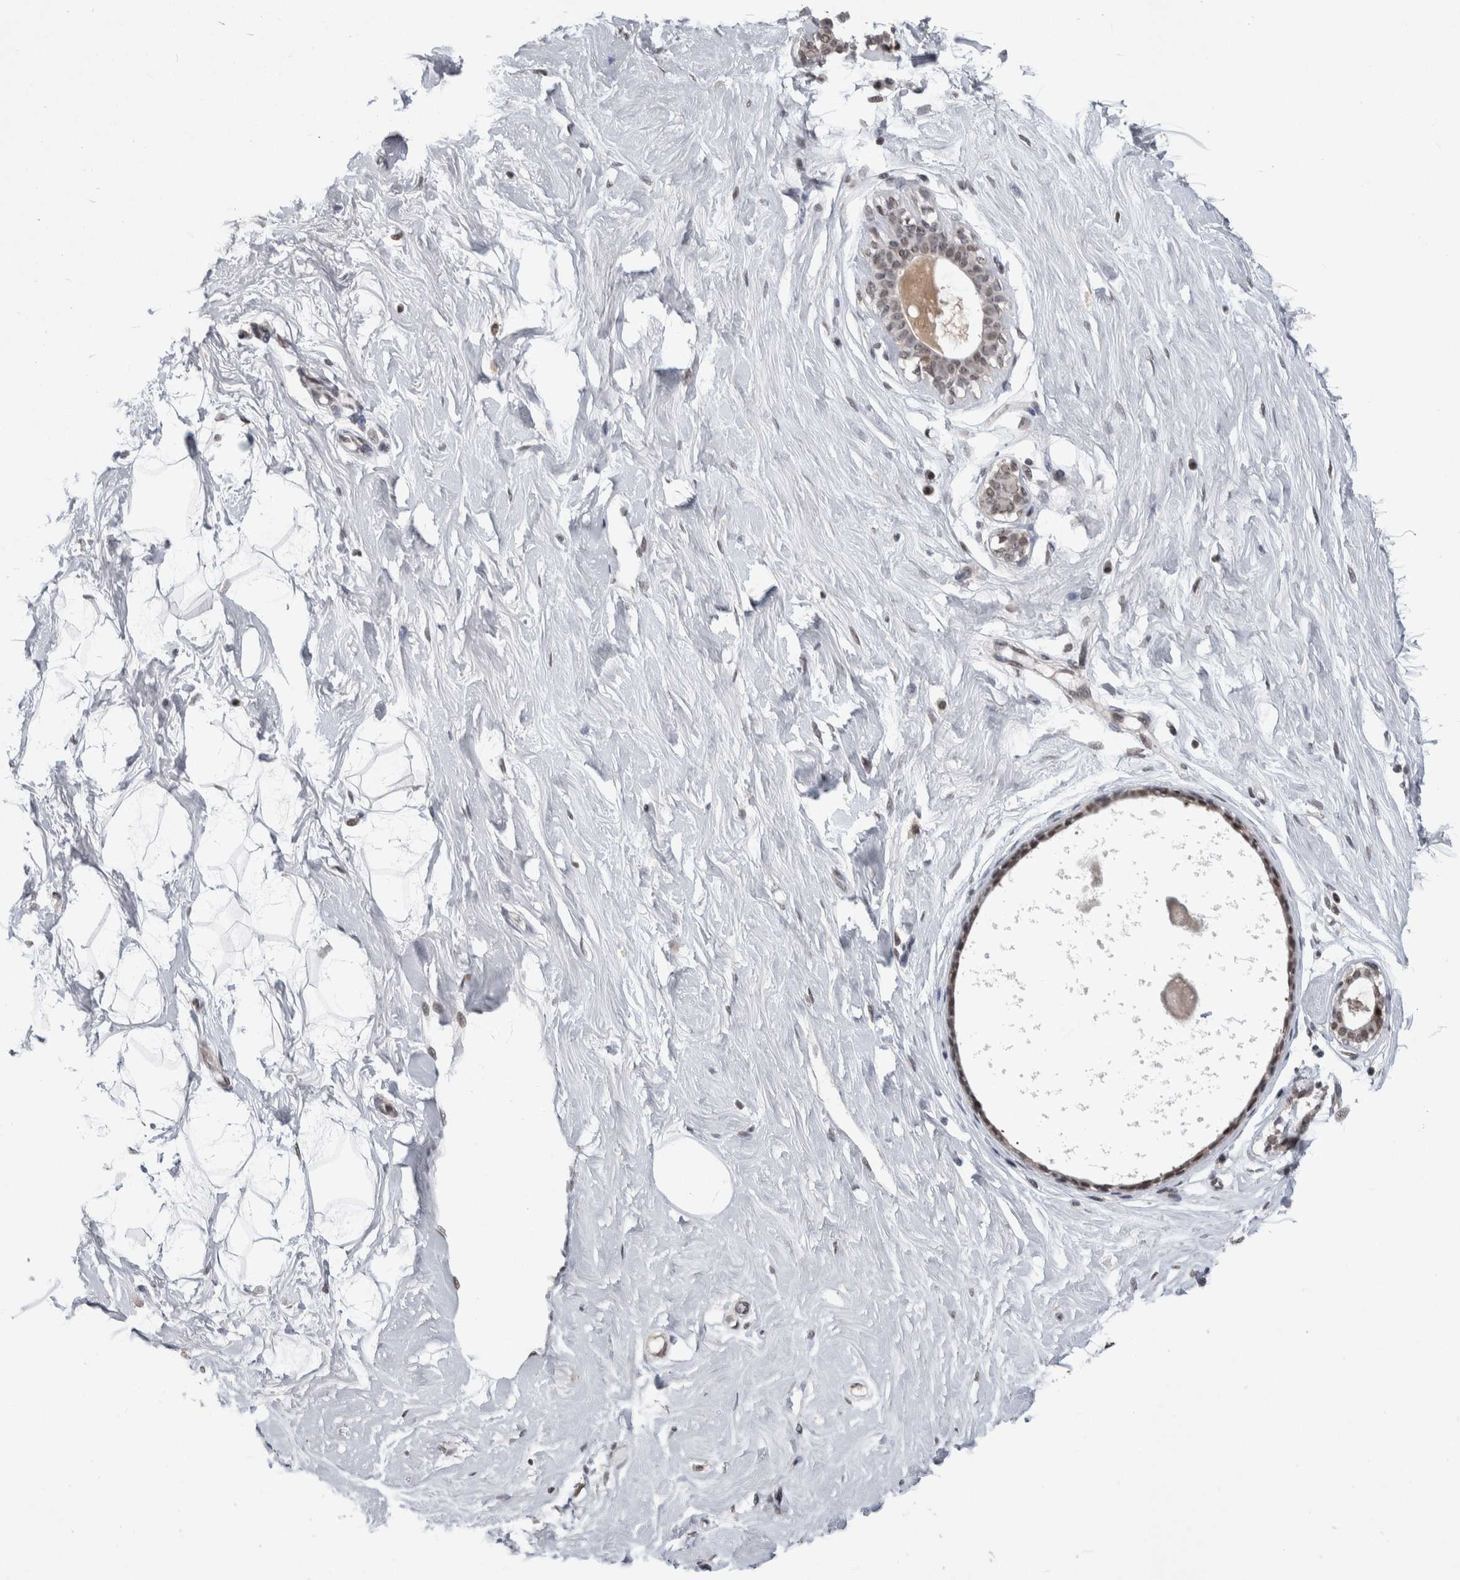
{"staining": {"intensity": "negative", "quantity": "none", "location": "none"}, "tissue": "breast", "cell_type": "Adipocytes", "image_type": "normal", "snomed": [{"axis": "morphology", "description": "Normal tissue, NOS"}, {"axis": "topography", "description": "Breast"}], "caption": "DAB immunohistochemical staining of normal breast reveals no significant positivity in adipocytes. The staining was performed using DAB to visualize the protein expression in brown, while the nuclei were stained in blue with hematoxylin (Magnification: 20x).", "gene": "ZSCAN21", "patient": {"sex": "female", "age": 23}}